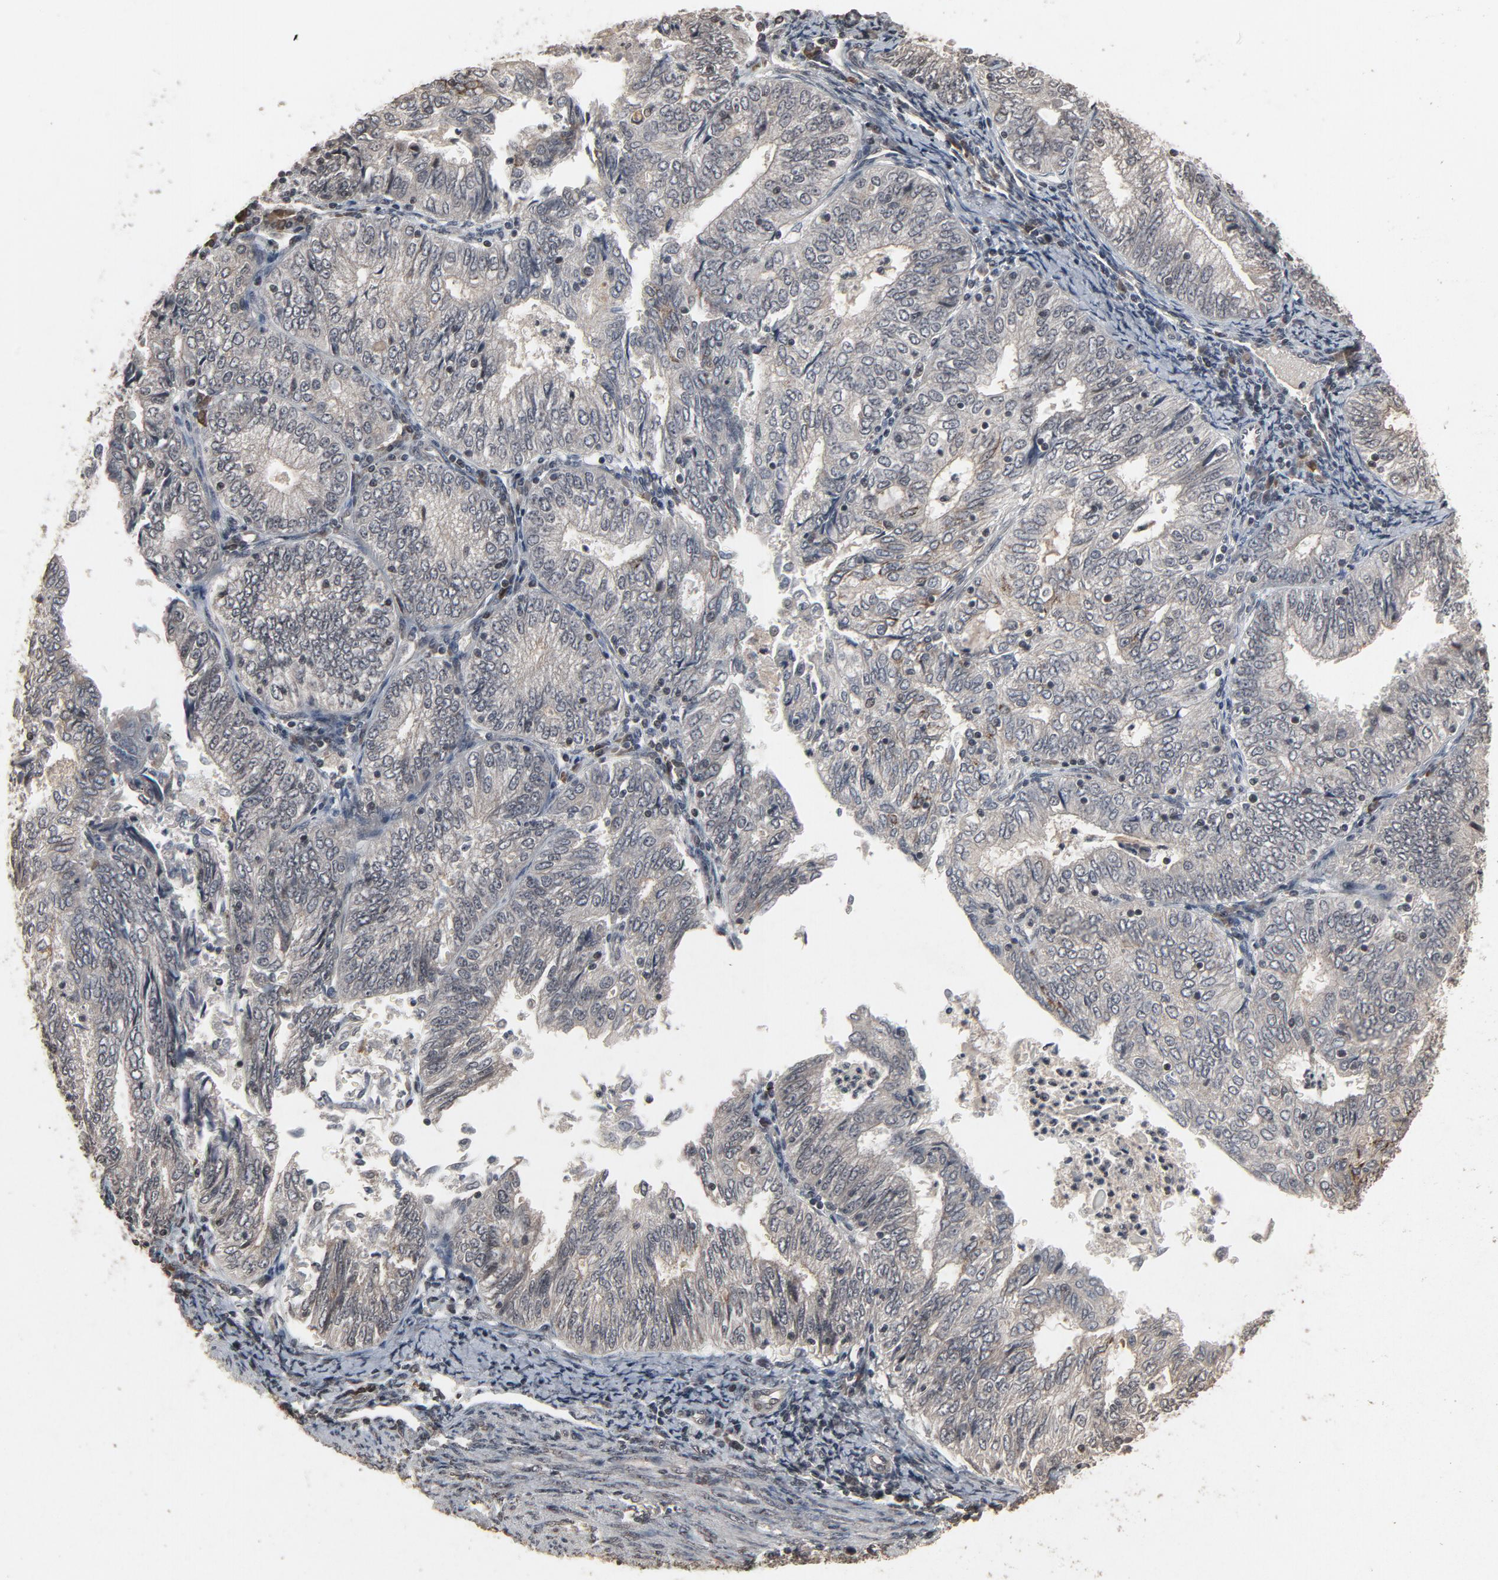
{"staining": {"intensity": "weak", "quantity": "25%-75%", "location": "cytoplasmic/membranous,nuclear"}, "tissue": "endometrial cancer", "cell_type": "Tumor cells", "image_type": "cancer", "snomed": [{"axis": "morphology", "description": "Adenocarcinoma, NOS"}, {"axis": "topography", "description": "Endometrium"}], "caption": "High-power microscopy captured an immunohistochemistry (IHC) micrograph of endometrial adenocarcinoma, revealing weak cytoplasmic/membranous and nuclear positivity in about 25%-75% of tumor cells.", "gene": "POM121", "patient": {"sex": "female", "age": 69}}